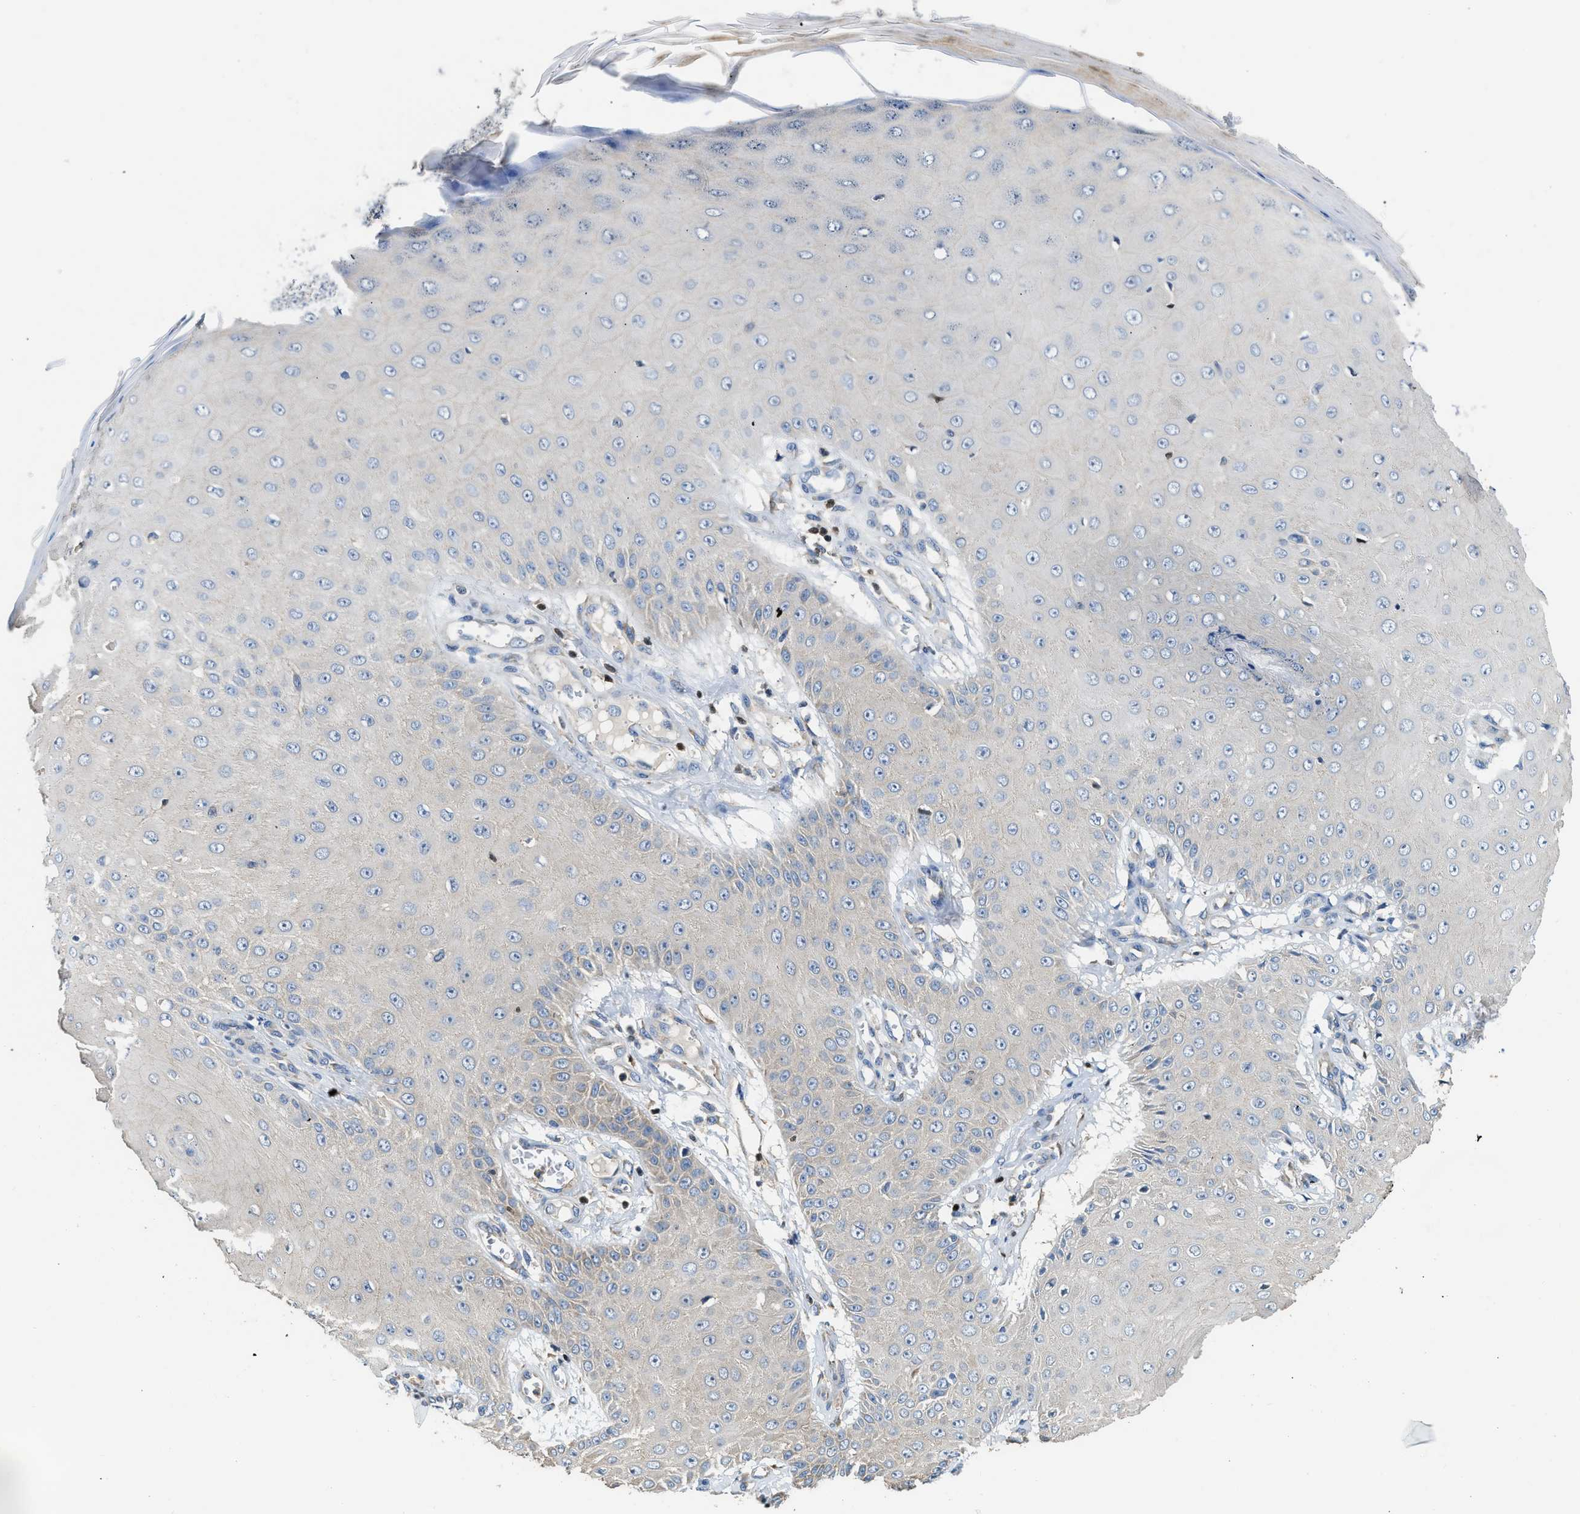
{"staining": {"intensity": "negative", "quantity": "none", "location": "none"}, "tissue": "skin cancer", "cell_type": "Tumor cells", "image_type": "cancer", "snomed": [{"axis": "morphology", "description": "Squamous cell carcinoma, NOS"}, {"axis": "topography", "description": "Skin"}], "caption": "This is an immunohistochemistry (IHC) micrograph of squamous cell carcinoma (skin). There is no expression in tumor cells.", "gene": "TOX", "patient": {"sex": "male", "age": 74}}